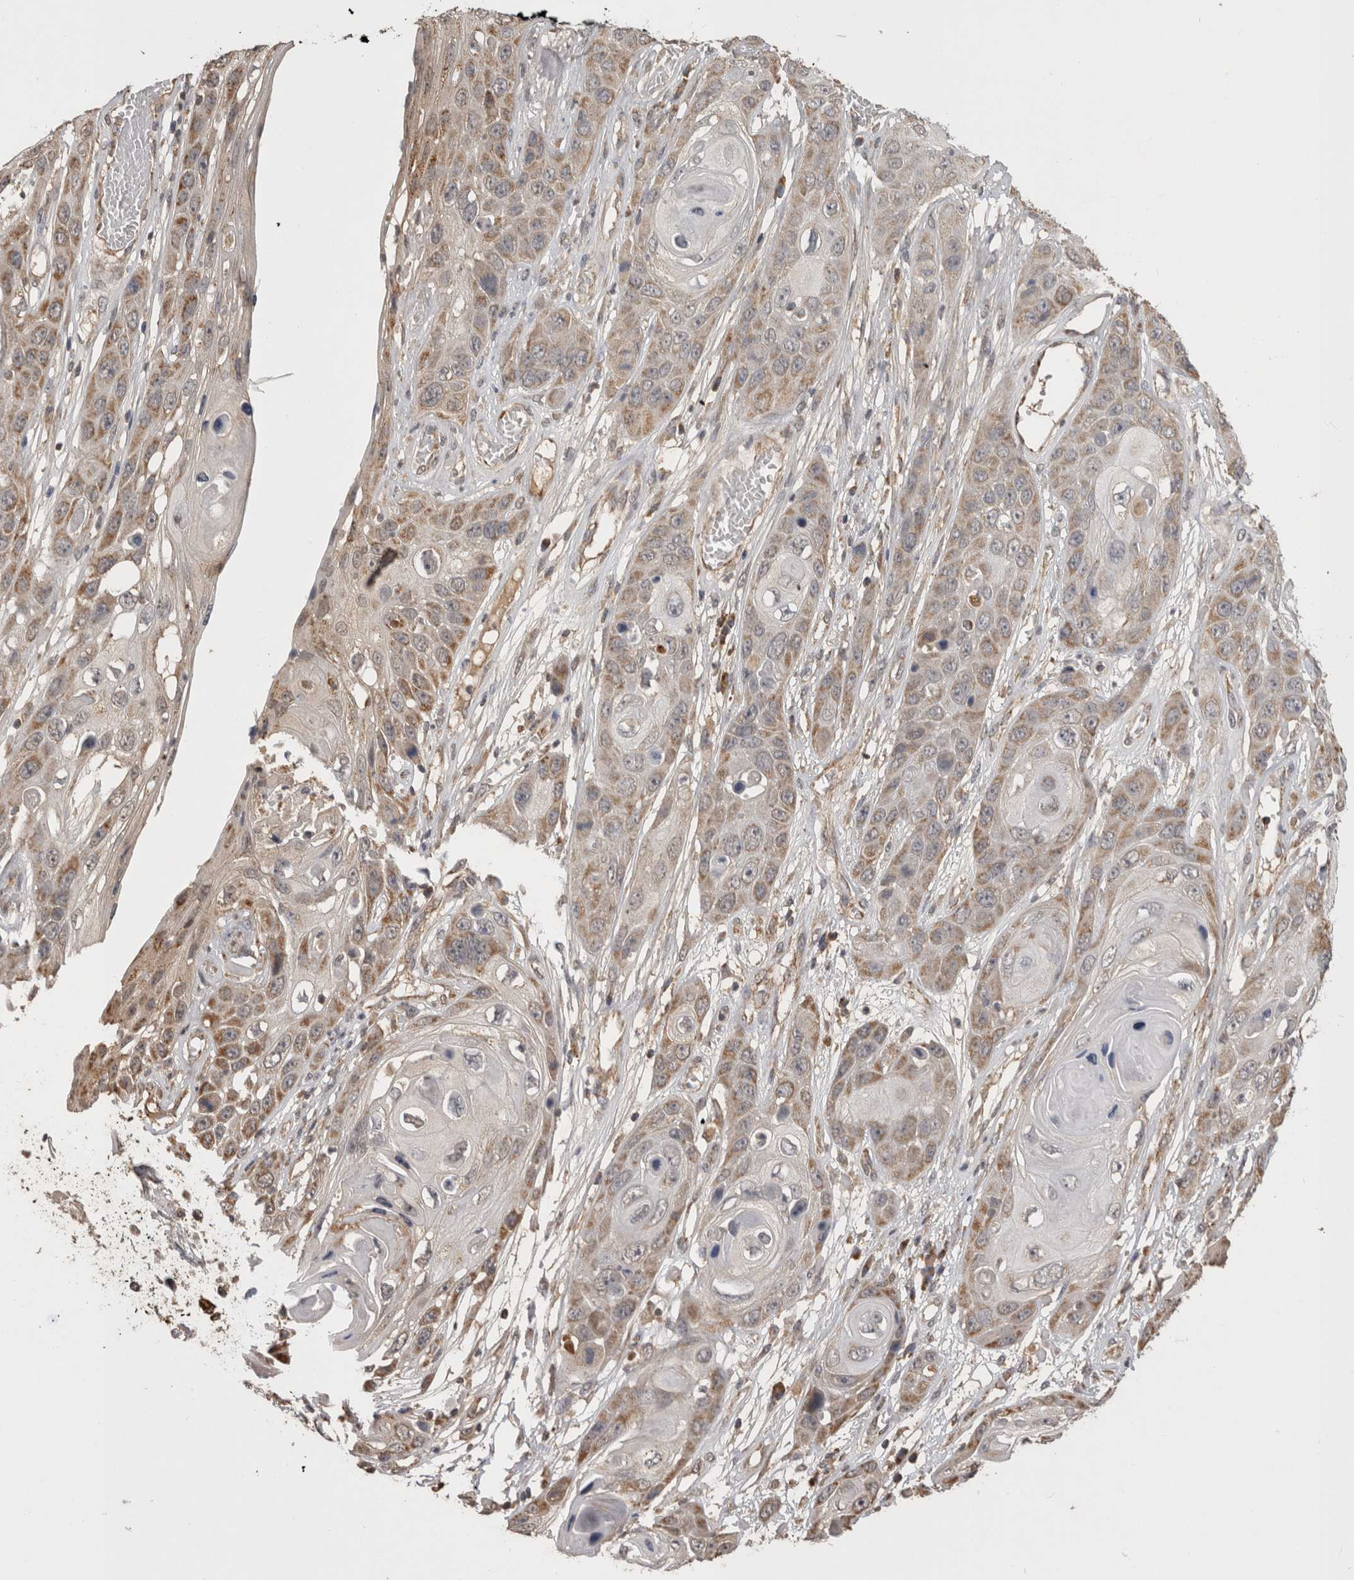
{"staining": {"intensity": "weak", "quantity": "25%-75%", "location": "cytoplasmic/membranous"}, "tissue": "skin cancer", "cell_type": "Tumor cells", "image_type": "cancer", "snomed": [{"axis": "morphology", "description": "Squamous cell carcinoma, NOS"}, {"axis": "topography", "description": "Skin"}], "caption": "Weak cytoplasmic/membranous protein expression is identified in approximately 25%-75% of tumor cells in skin squamous cell carcinoma.", "gene": "PREP", "patient": {"sex": "male", "age": 55}}